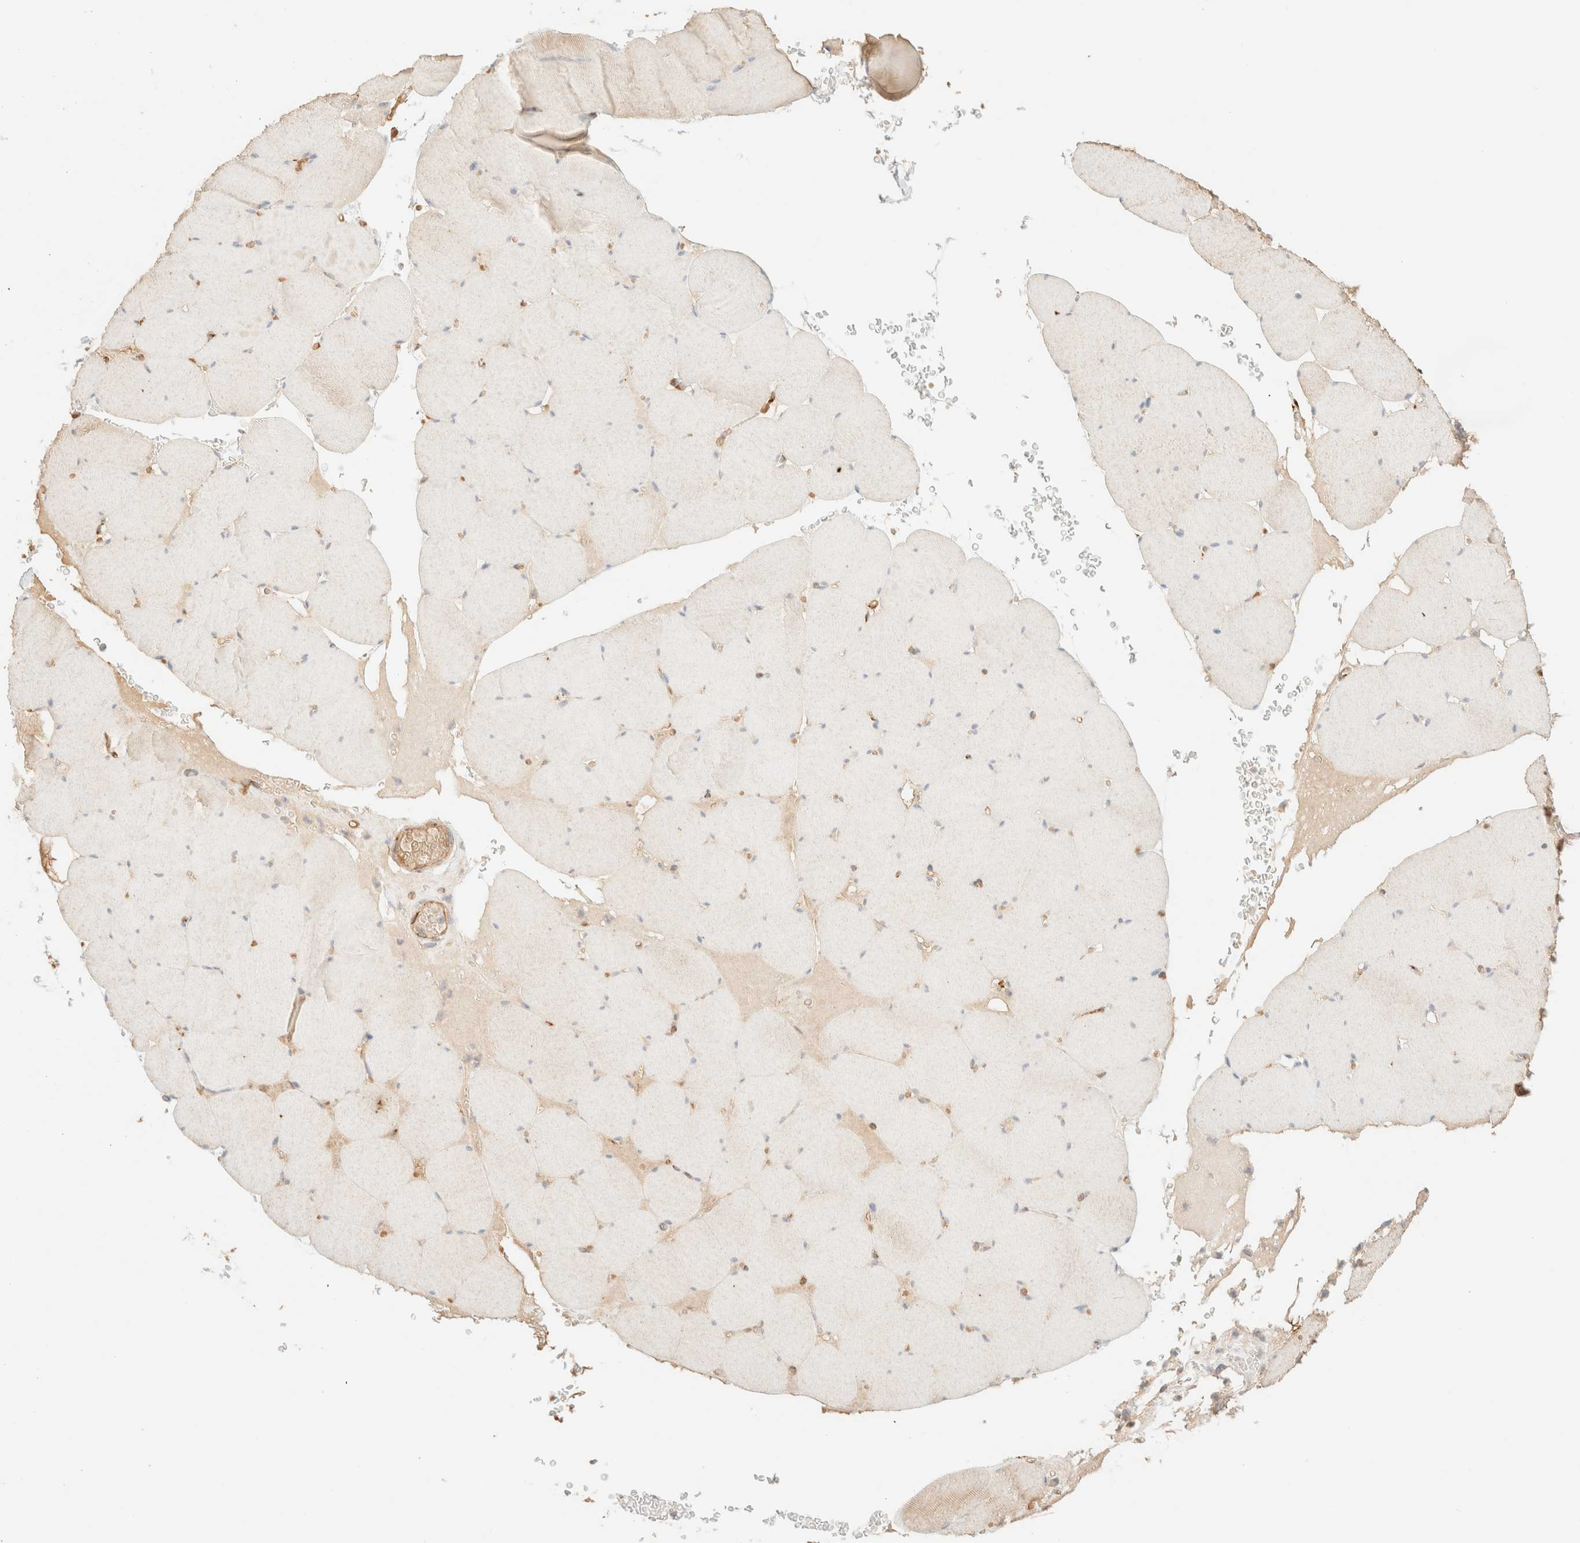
{"staining": {"intensity": "negative", "quantity": "none", "location": "none"}, "tissue": "skeletal muscle", "cell_type": "Myocytes", "image_type": "normal", "snomed": [{"axis": "morphology", "description": "Normal tissue, NOS"}, {"axis": "topography", "description": "Skeletal muscle"}], "caption": "Protein analysis of normal skeletal muscle exhibits no significant positivity in myocytes. (Stains: DAB (3,3'-diaminobenzidine) immunohistochemistry with hematoxylin counter stain, Microscopy: brightfield microscopy at high magnification).", "gene": "SPARCL1", "patient": {"sex": "male", "age": 62}}